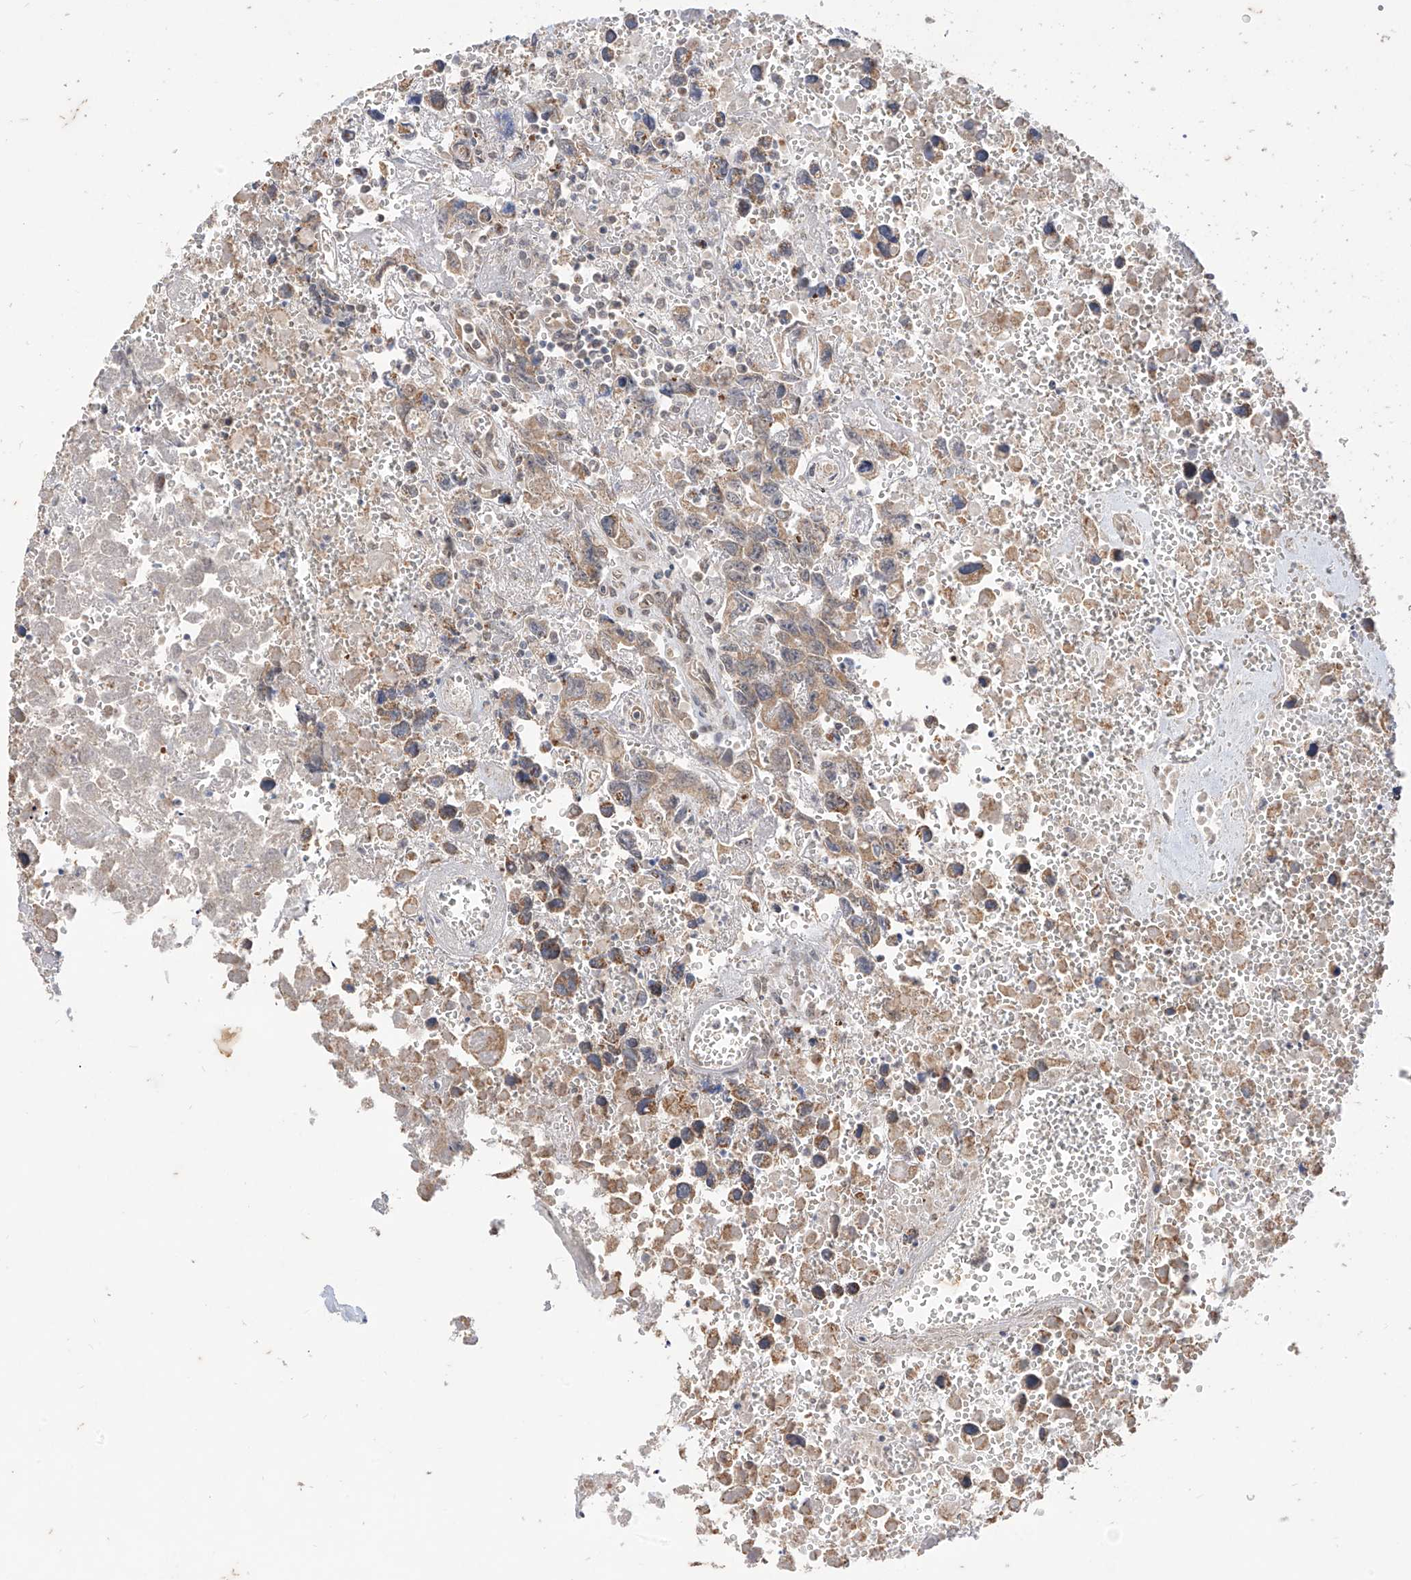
{"staining": {"intensity": "weak", "quantity": ">75%", "location": "cytoplasmic/membranous"}, "tissue": "testis cancer", "cell_type": "Tumor cells", "image_type": "cancer", "snomed": [{"axis": "morphology", "description": "Carcinoma, Embryonal, NOS"}, {"axis": "topography", "description": "Testis"}], "caption": "This histopathology image demonstrates immunohistochemistry staining of human testis cancer, with low weak cytoplasmic/membranous positivity in approximately >75% of tumor cells.", "gene": "MTUS2", "patient": {"sex": "male", "age": 31}}